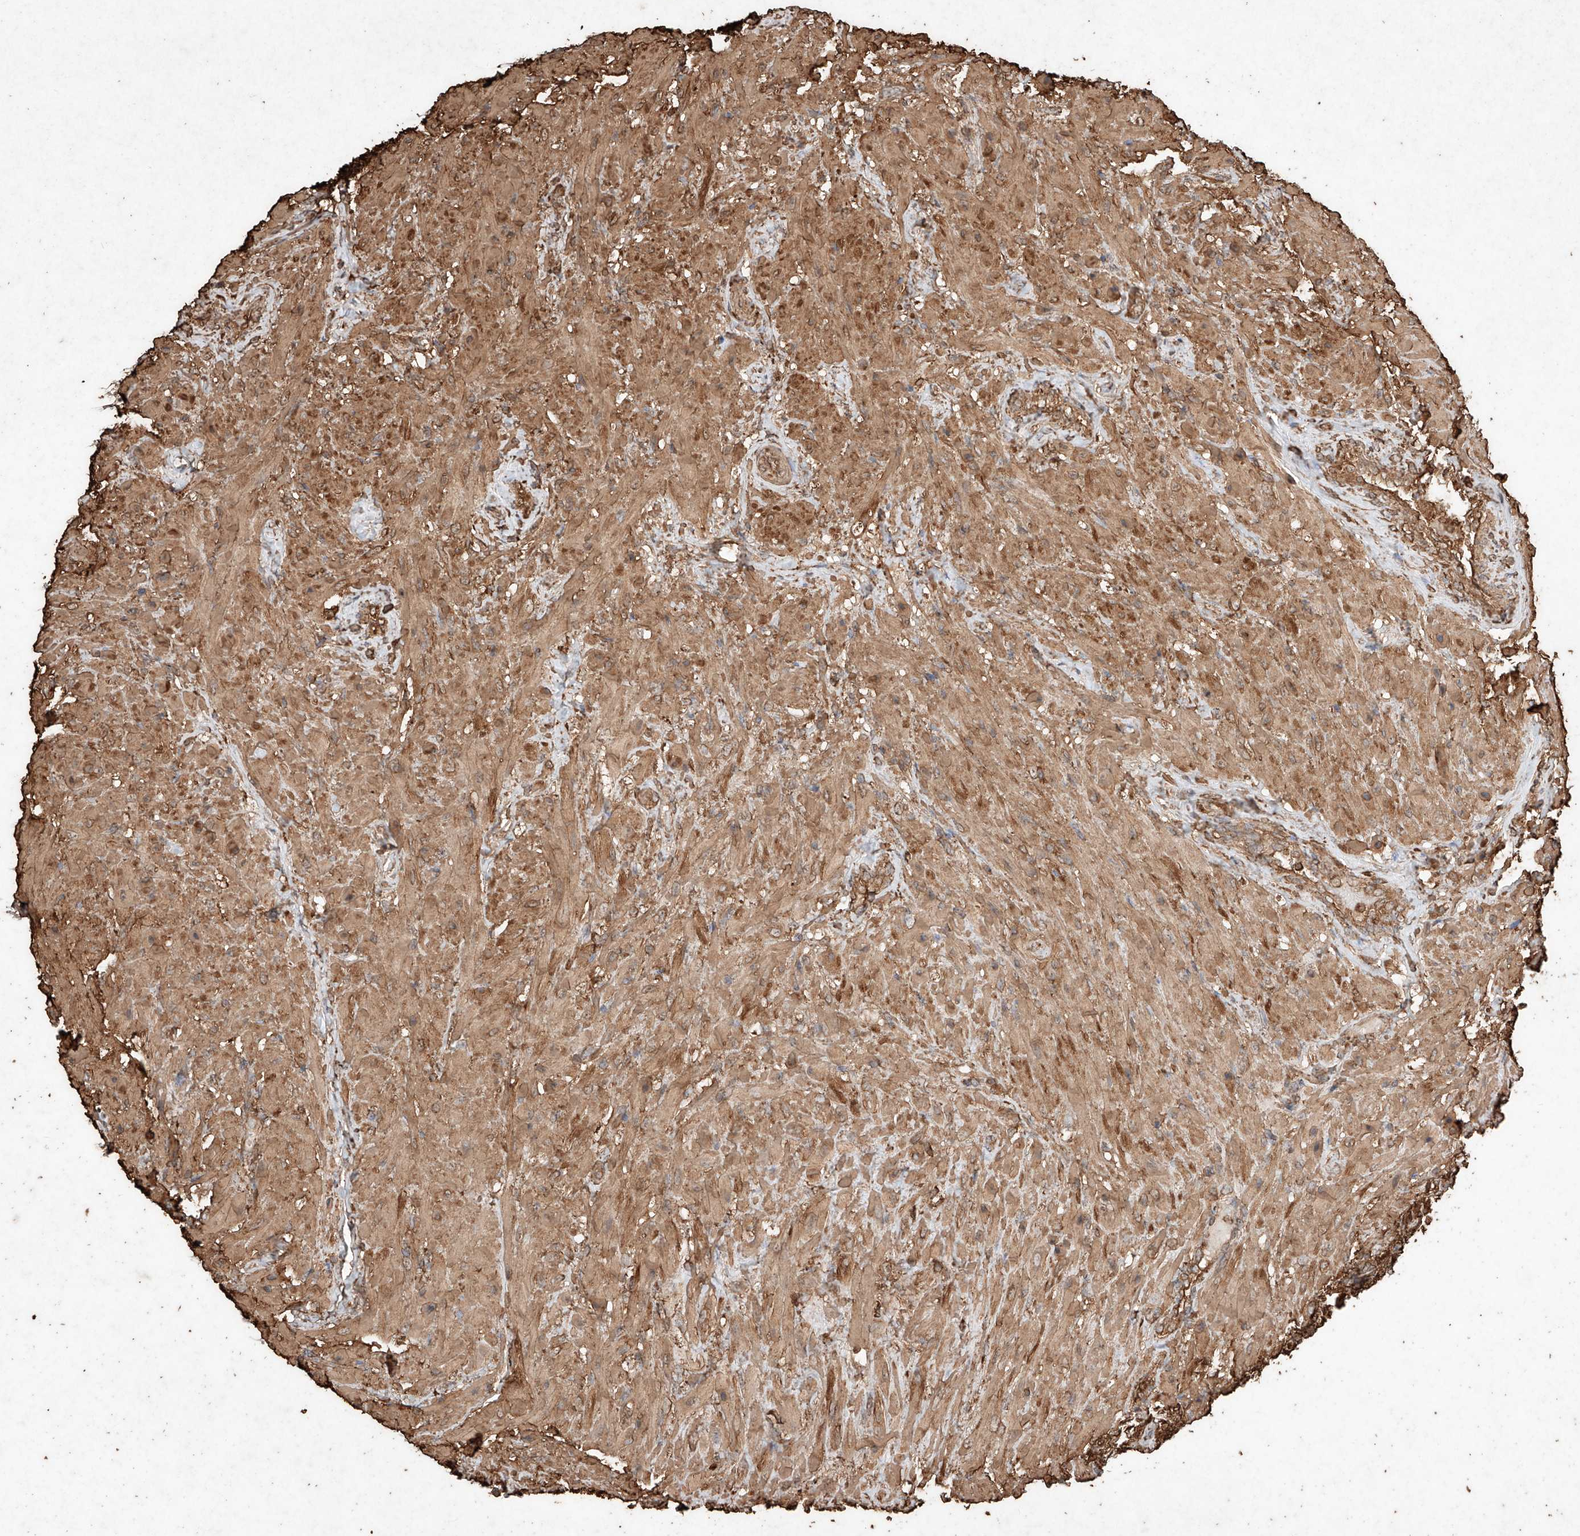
{"staining": {"intensity": "strong", "quantity": ">75%", "location": "cytoplasmic/membranous"}, "tissue": "seminal vesicle", "cell_type": "Glandular cells", "image_type": "normal", "snomed": [{"axis": "morphology", "description": "Normal tissue, NOS"}, {"axis": "topography", "description": "Seminal veicle"}, {"axis": "topography", "description": "Peripheral nerve tissue"}], "caption": "Protein analysis of normal seminal vesicle demonstrates strong cytoplasmic/membranous staining in about >75% of glandular cells.", "gene": "M6PR", "patient": {"sex": "male", "age": 63}}